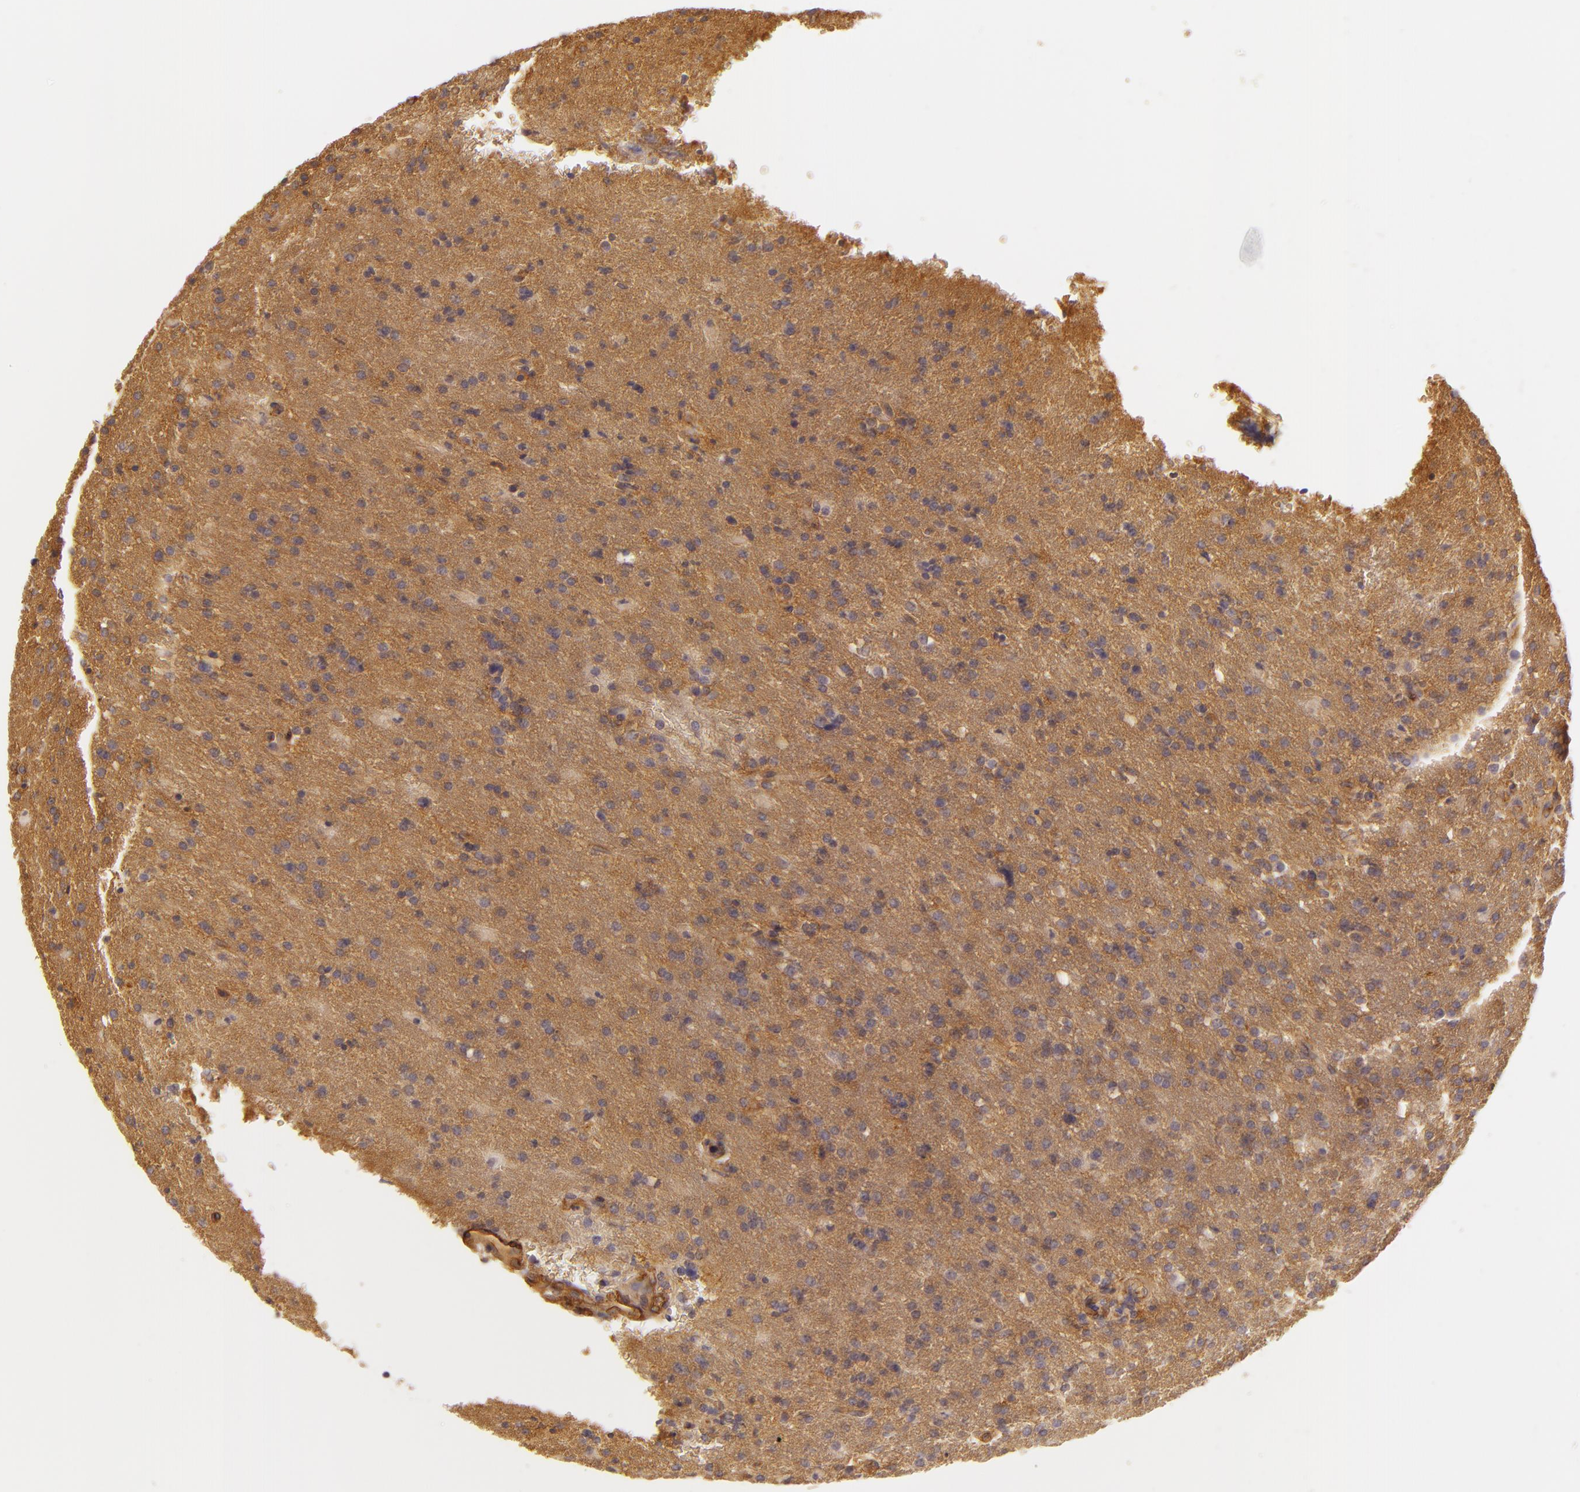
{"staining": {"intensity": "moderate", "quantity": ">75%", "location": "cytoplasmic/membranous"}, "tissue": "glioma", "cell_type": "Tumor cells", "image_type": "cancer", "snomed": [{"axis": "morphology", "description": "Glioma, malignant, High grade"}, {"axis": "topography", "description": "Brain"}], "caption": "The histopathology image shows a brown stain indicating the presence of a protein in the cytoplasmic/membranous of tumor cells in high-grade glioma (malignant). (brown staining indicates protein expression, while blue staining denotes nuclei).", "gene": "CD59", "patient": {"sex": "male", "age": 68}}